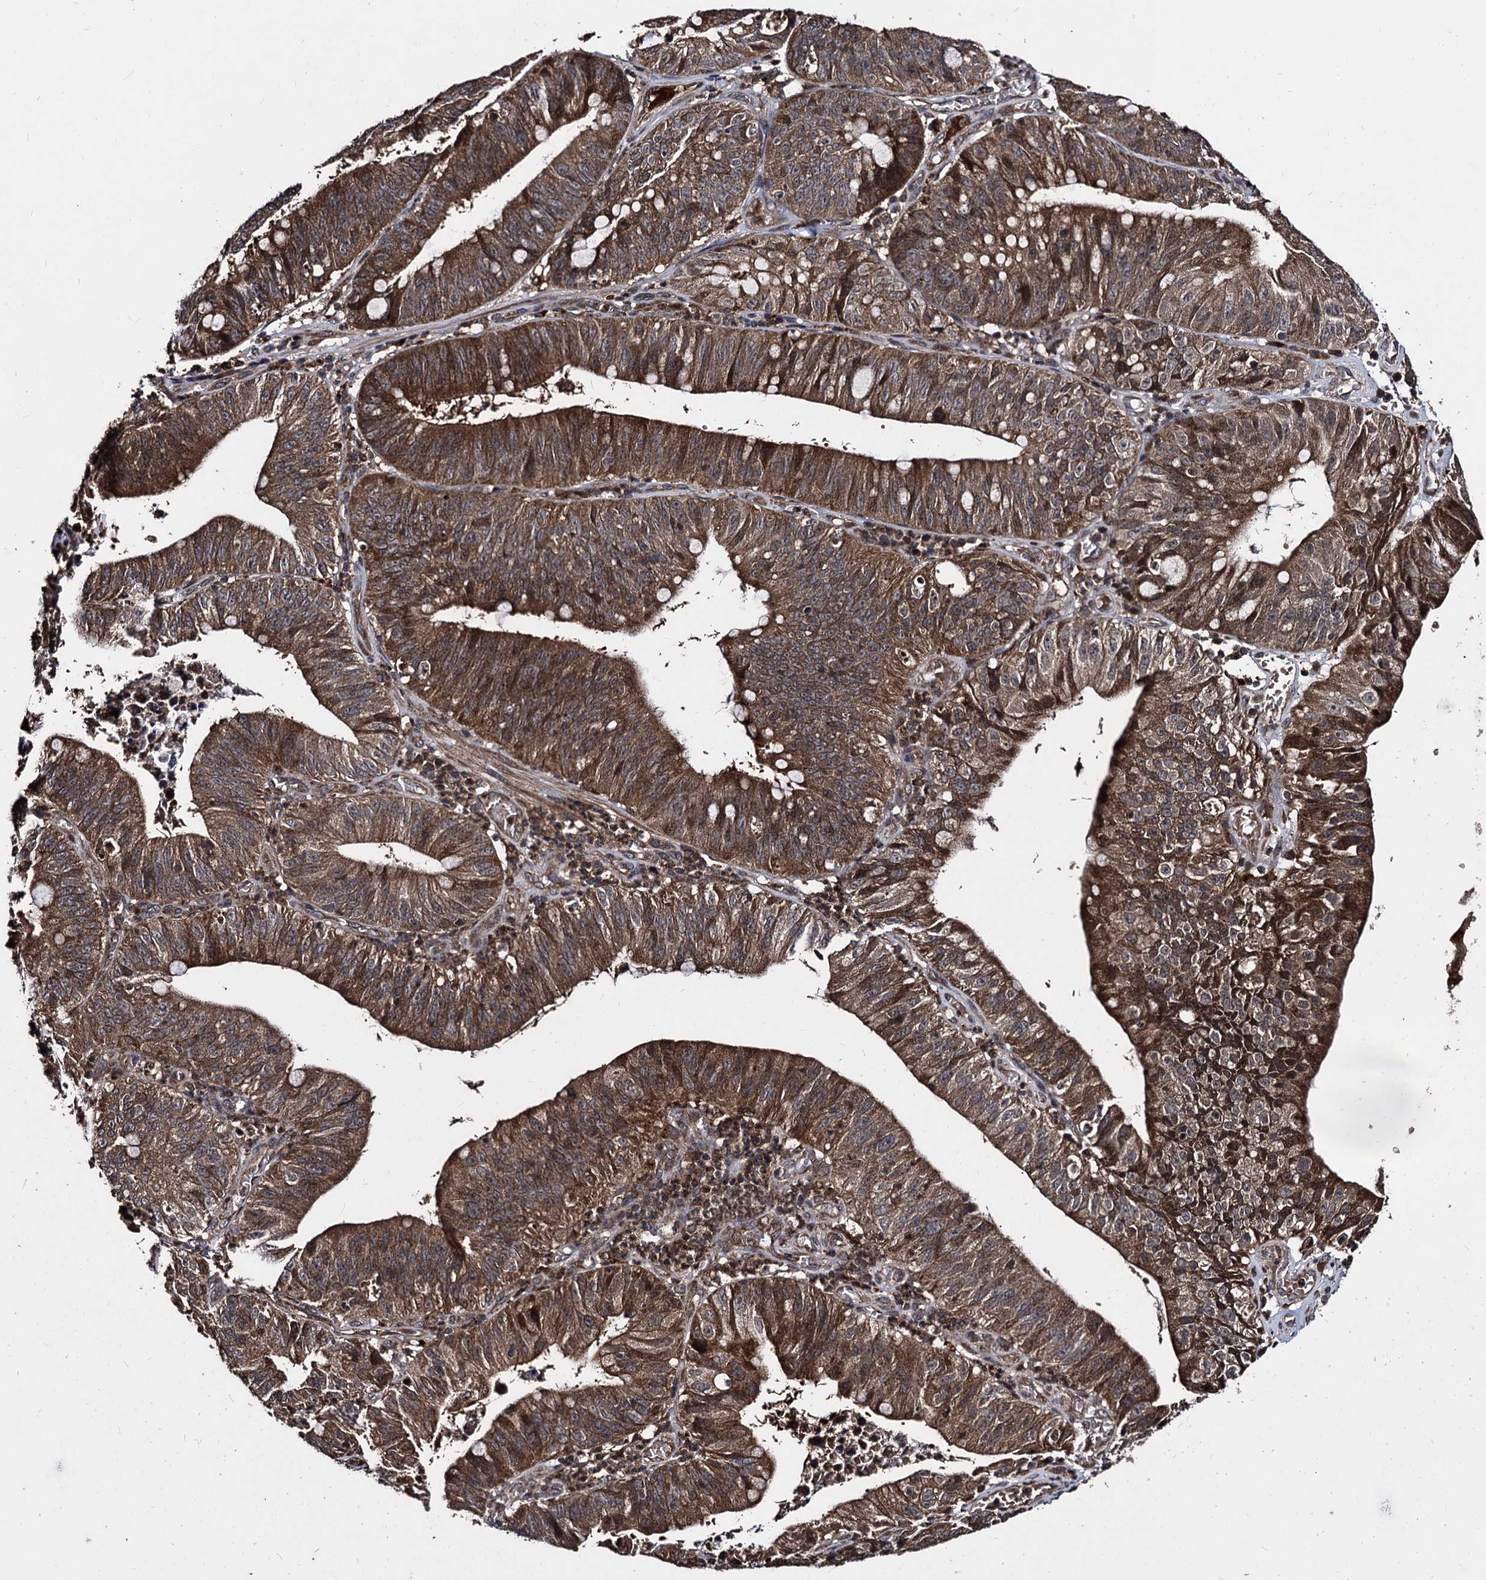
{"staining": {"intensity": "strong", "quantity": ">75%", "location": "cytoplasmic/membranous"}, "tissue": "stomach cancer", "cell_type": "Tumor cells", "image_type": "cancer", "snomed": [{"axis": "morphology", "description": "Adenocarcinoma, NOS"}, {"axis": "topography", "description": "Stomach"}], "caption": "Immunohistochemical staining of stomach cancer displays high levels of strong cytoplasmic/membranous protein expression in about >75% of tumor cells.", "gene": "BCL2L2", "patient": {"sex": "male", "age": 59}}